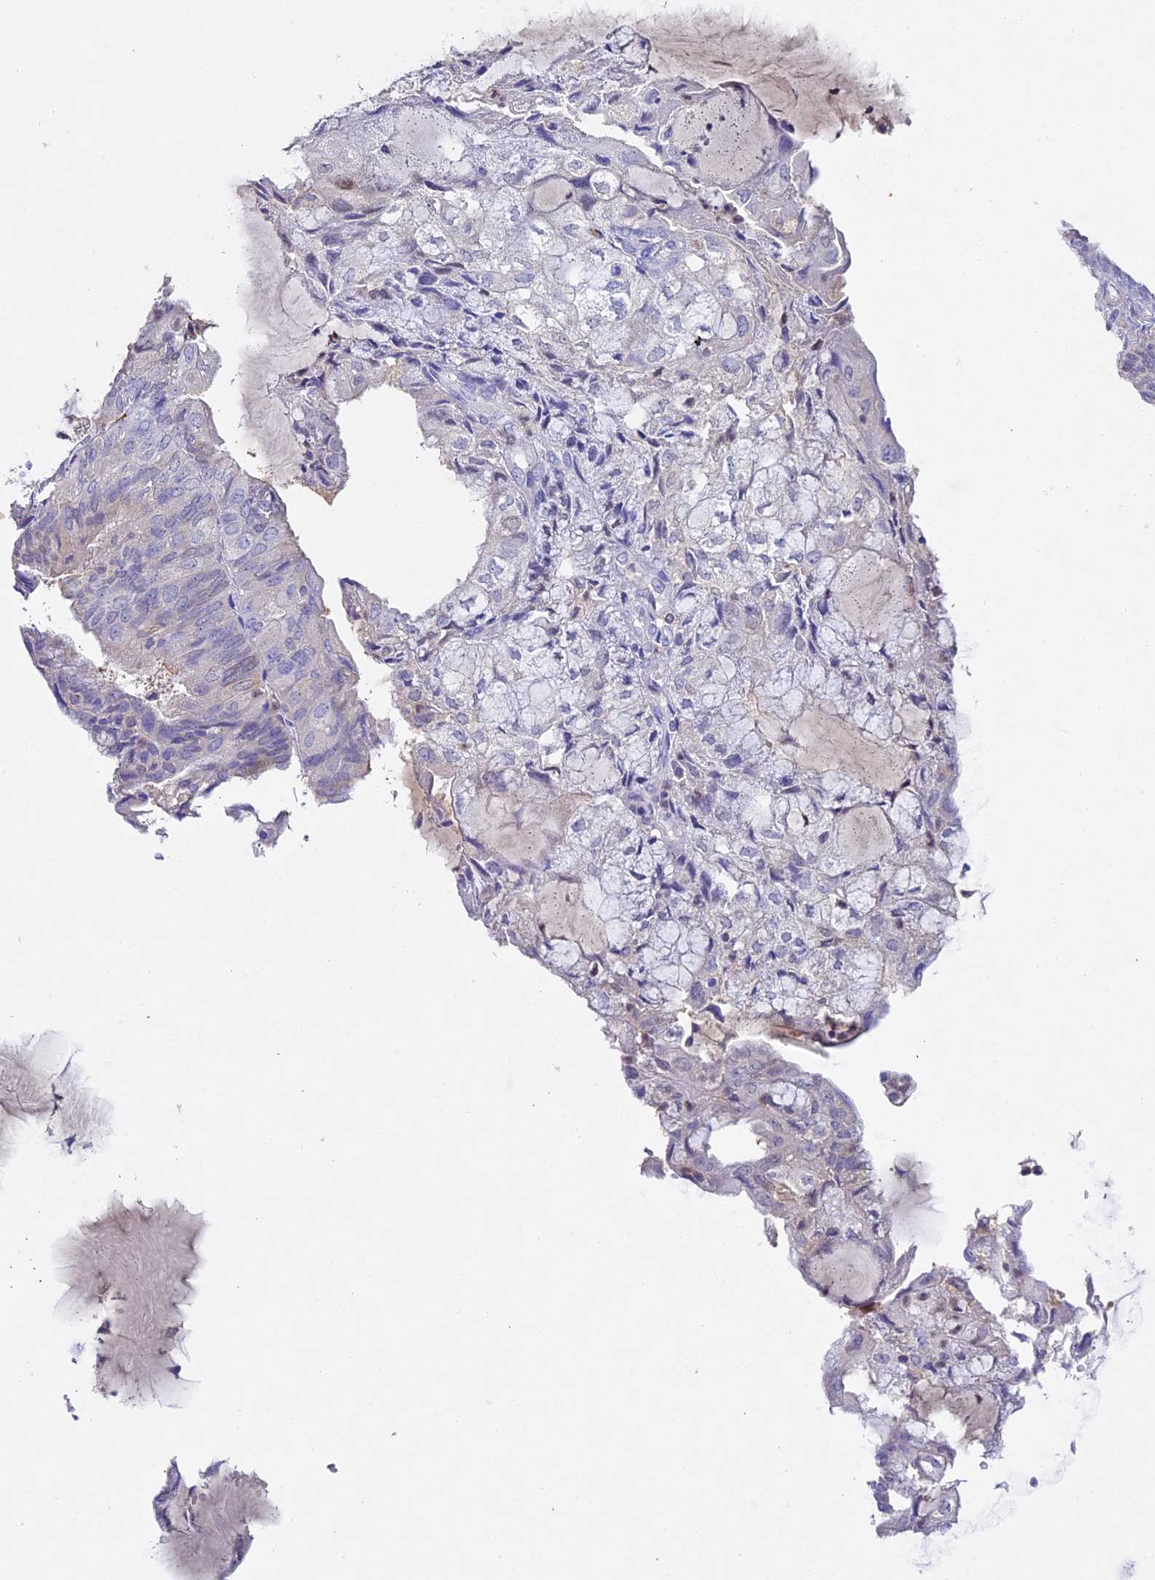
{"staining": {"intensity": "negative", "quantity": "none", "location": "none"}, "tissue": "endometrial cancer", "cell_type": "Tumor cells", "image_type": "cancer", "snomed": [{"axis": "morphology", "description": "Adenocarcinoma, NOS"}, {"axis": "topography", "description": "Endometrium"}], "caption": "Photomicrograph shows no significant protein expression in tumor cells of adenocarcinoma (endometrial). Brightfield microscopy of immunohistochemistry (IHC) stained with DAB (brown) and hematoxylin (blue), captured at high magnification.", "gene": "TGDS", "patient": {"sex": "female", "age": 81}}